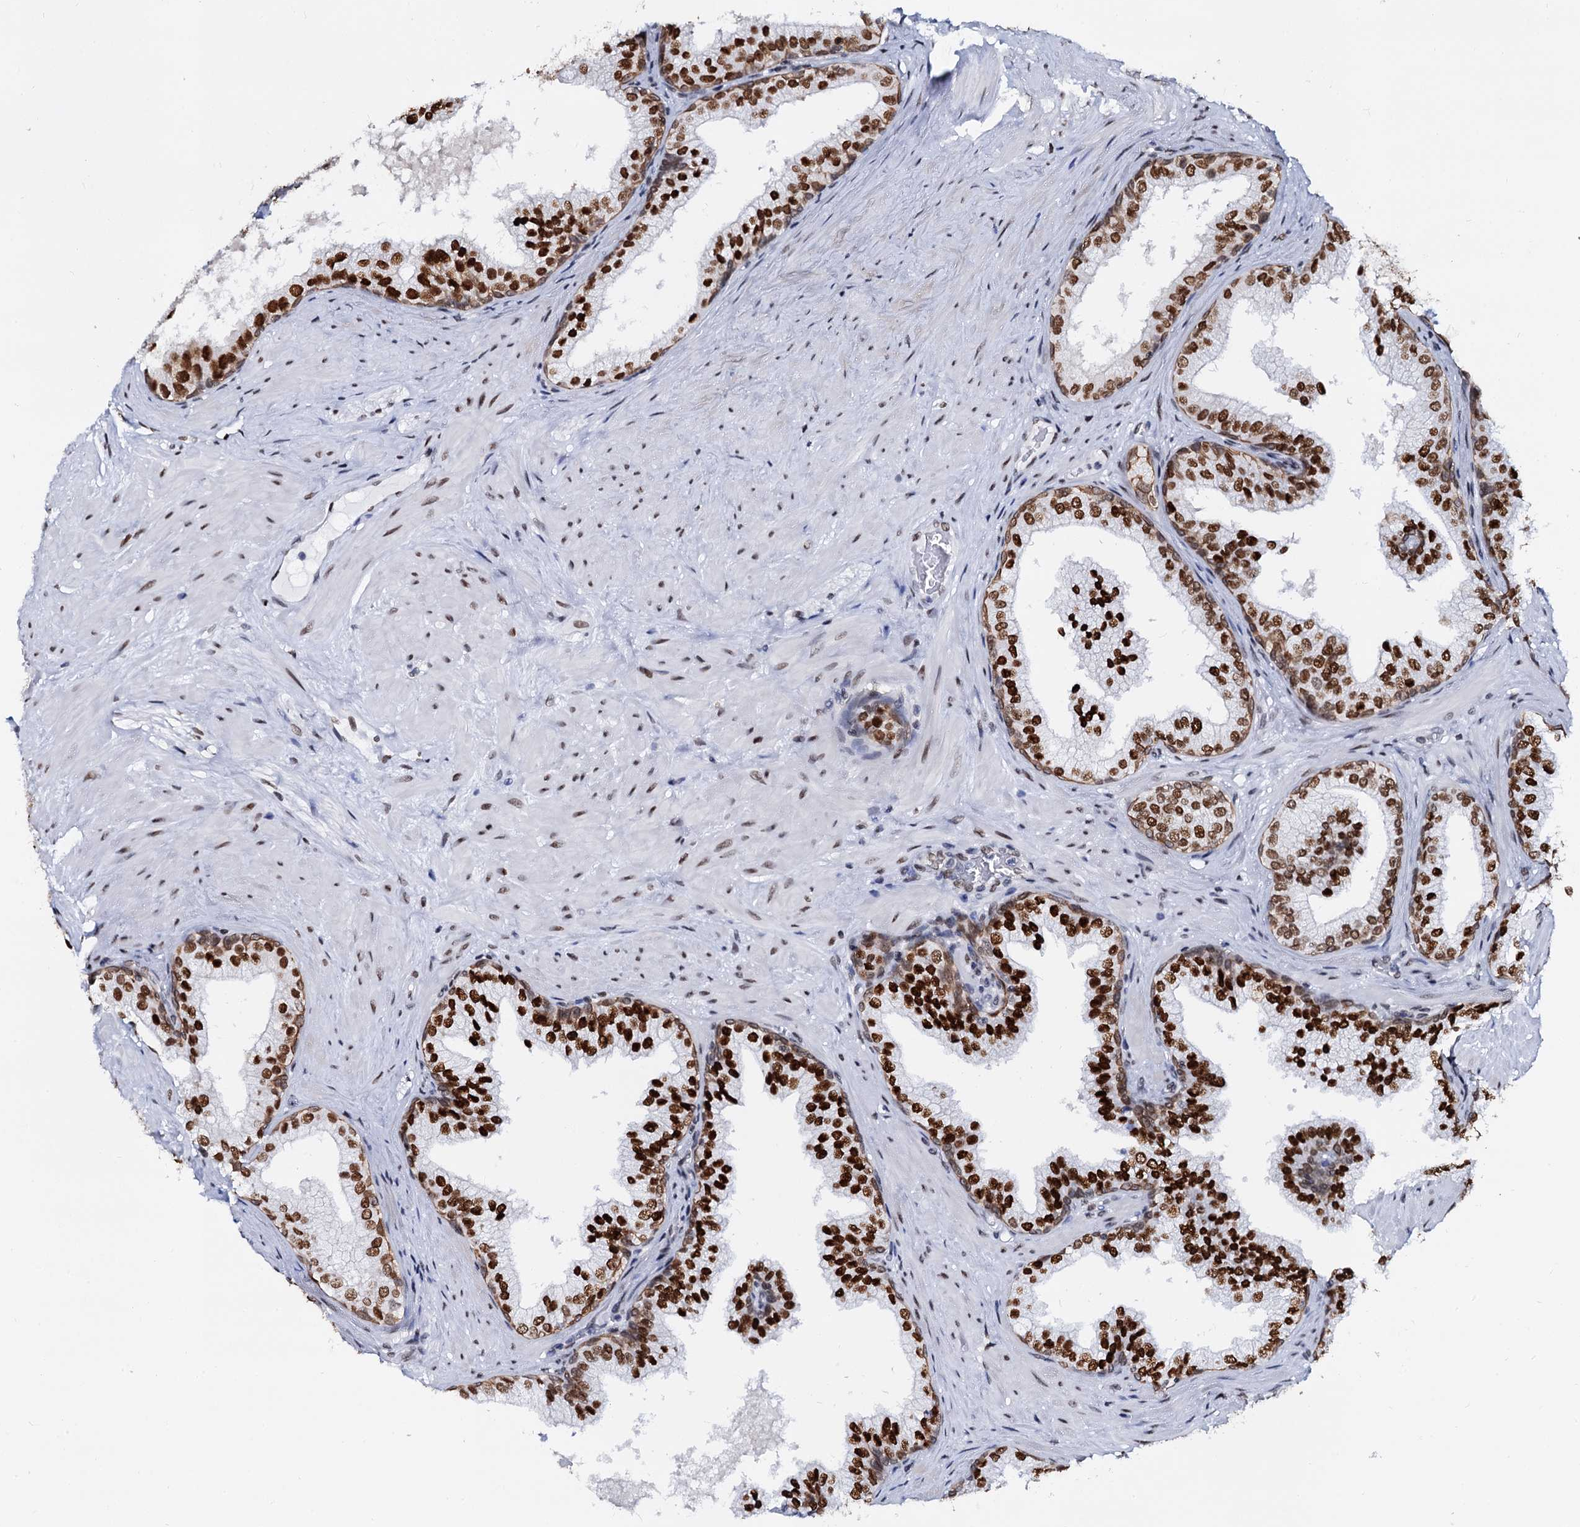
{"staining": {"intensity": "strong", "quantity": ">75%", "location": "nuclear"}, "tissue": "prostate", "cell_type": "Glandular cells", "image_type": "normal", "snomed": [{"axis": "morphology", "description": "Normal tissue, NOS"}, {"axis": "topography", "description": "Prostate"}], "caption": "An immunohistochemistry image of benign tissue is shown. Protein staining in brown labels strong nuclear positivity in prostate within glandular cells.", "gene": "CMAS", "patient": {"sex": "male", "age": 60}}